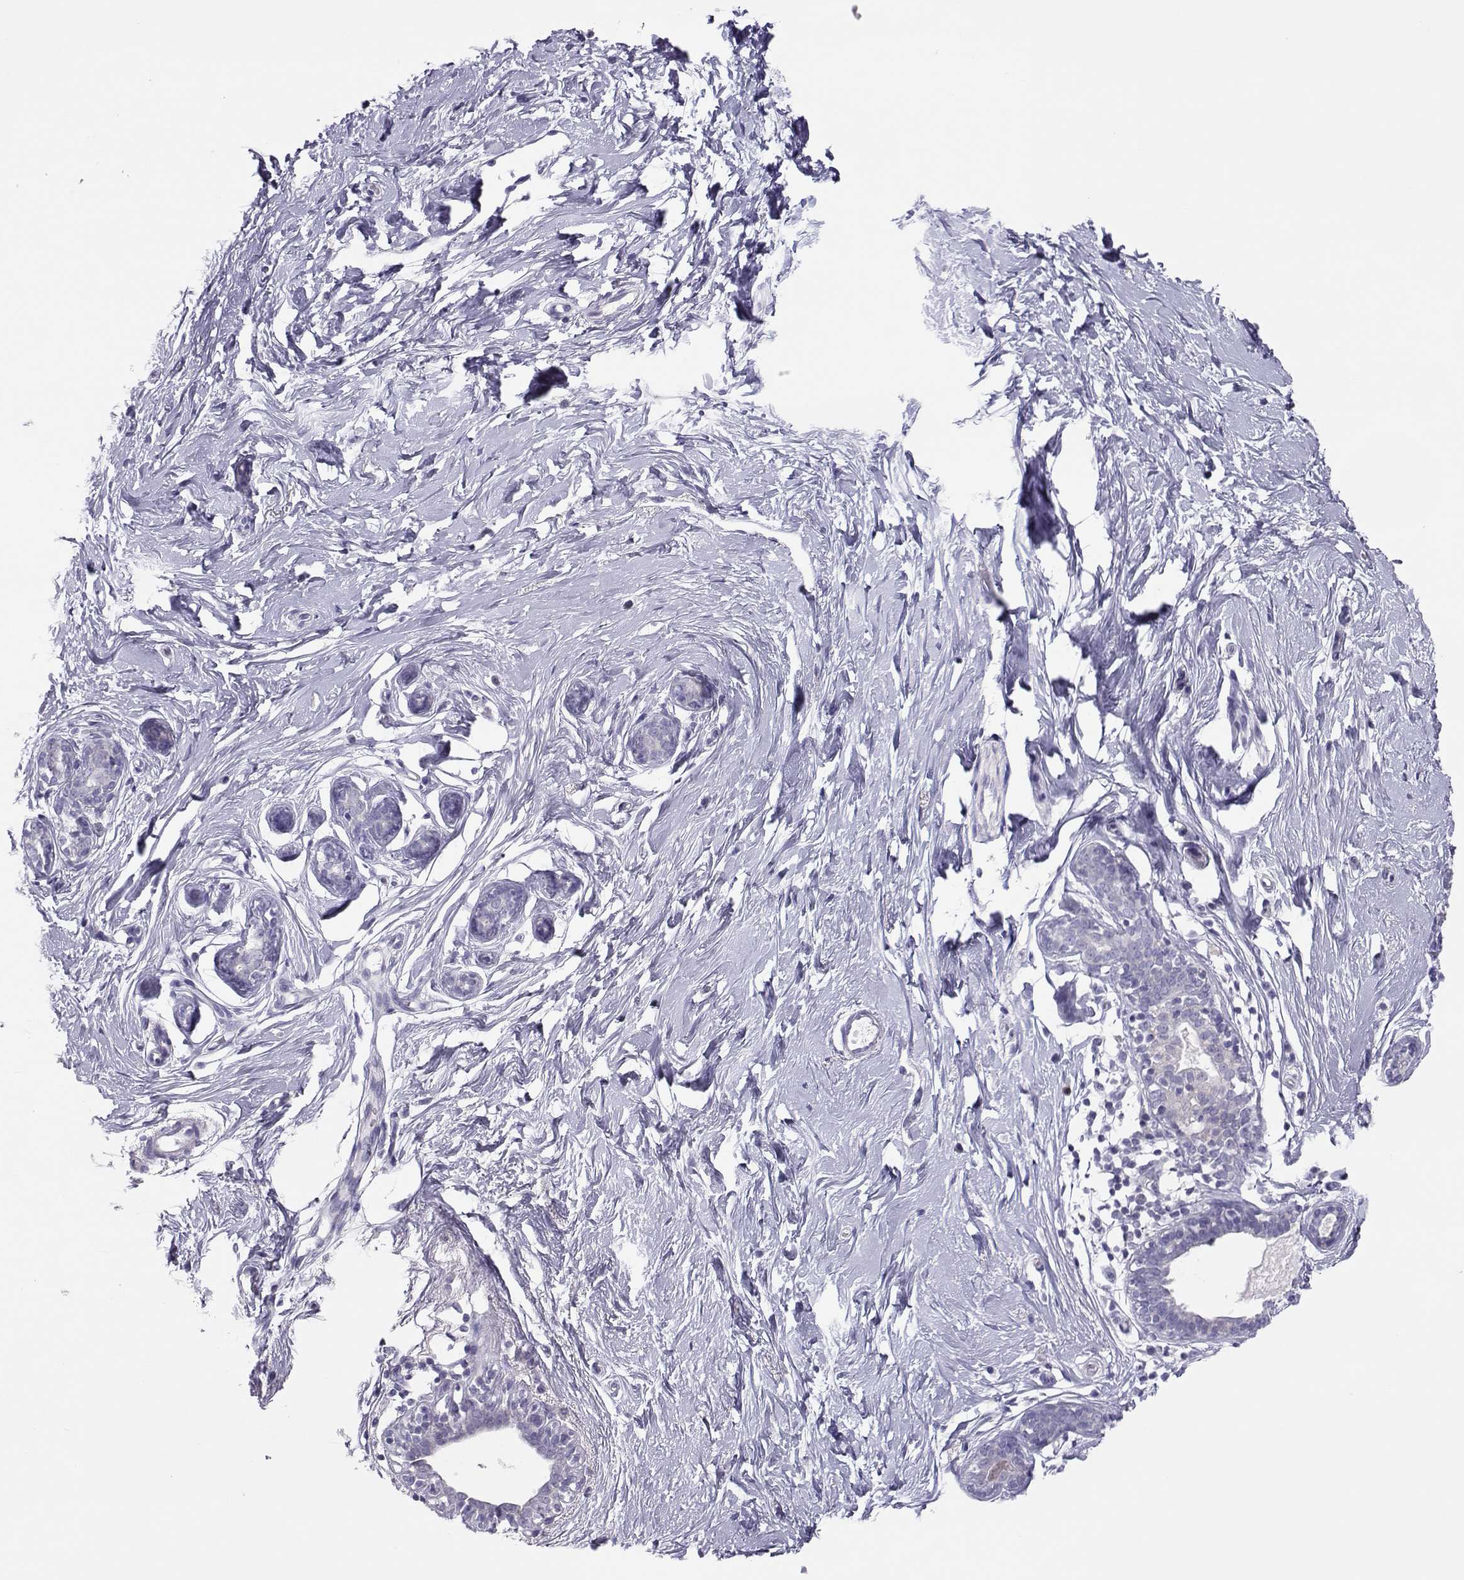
{"staining": {"intensity": "negative", "quantity": "none", "location": "none"}, "tissue": "breast", "cell_type": "Adipocytes", "image_type": "normal", "snomed": [{"axis": "morphology", "description": "Normal tissue, NOS"}, {"axis": "topography", "description": "Breast"}], "caption": "Adipocytes show no significant expression in normal breast. Nuclei are stained in blue.", "gene": "TRPM7", "patient": {"sex": "female", "age": 37}}